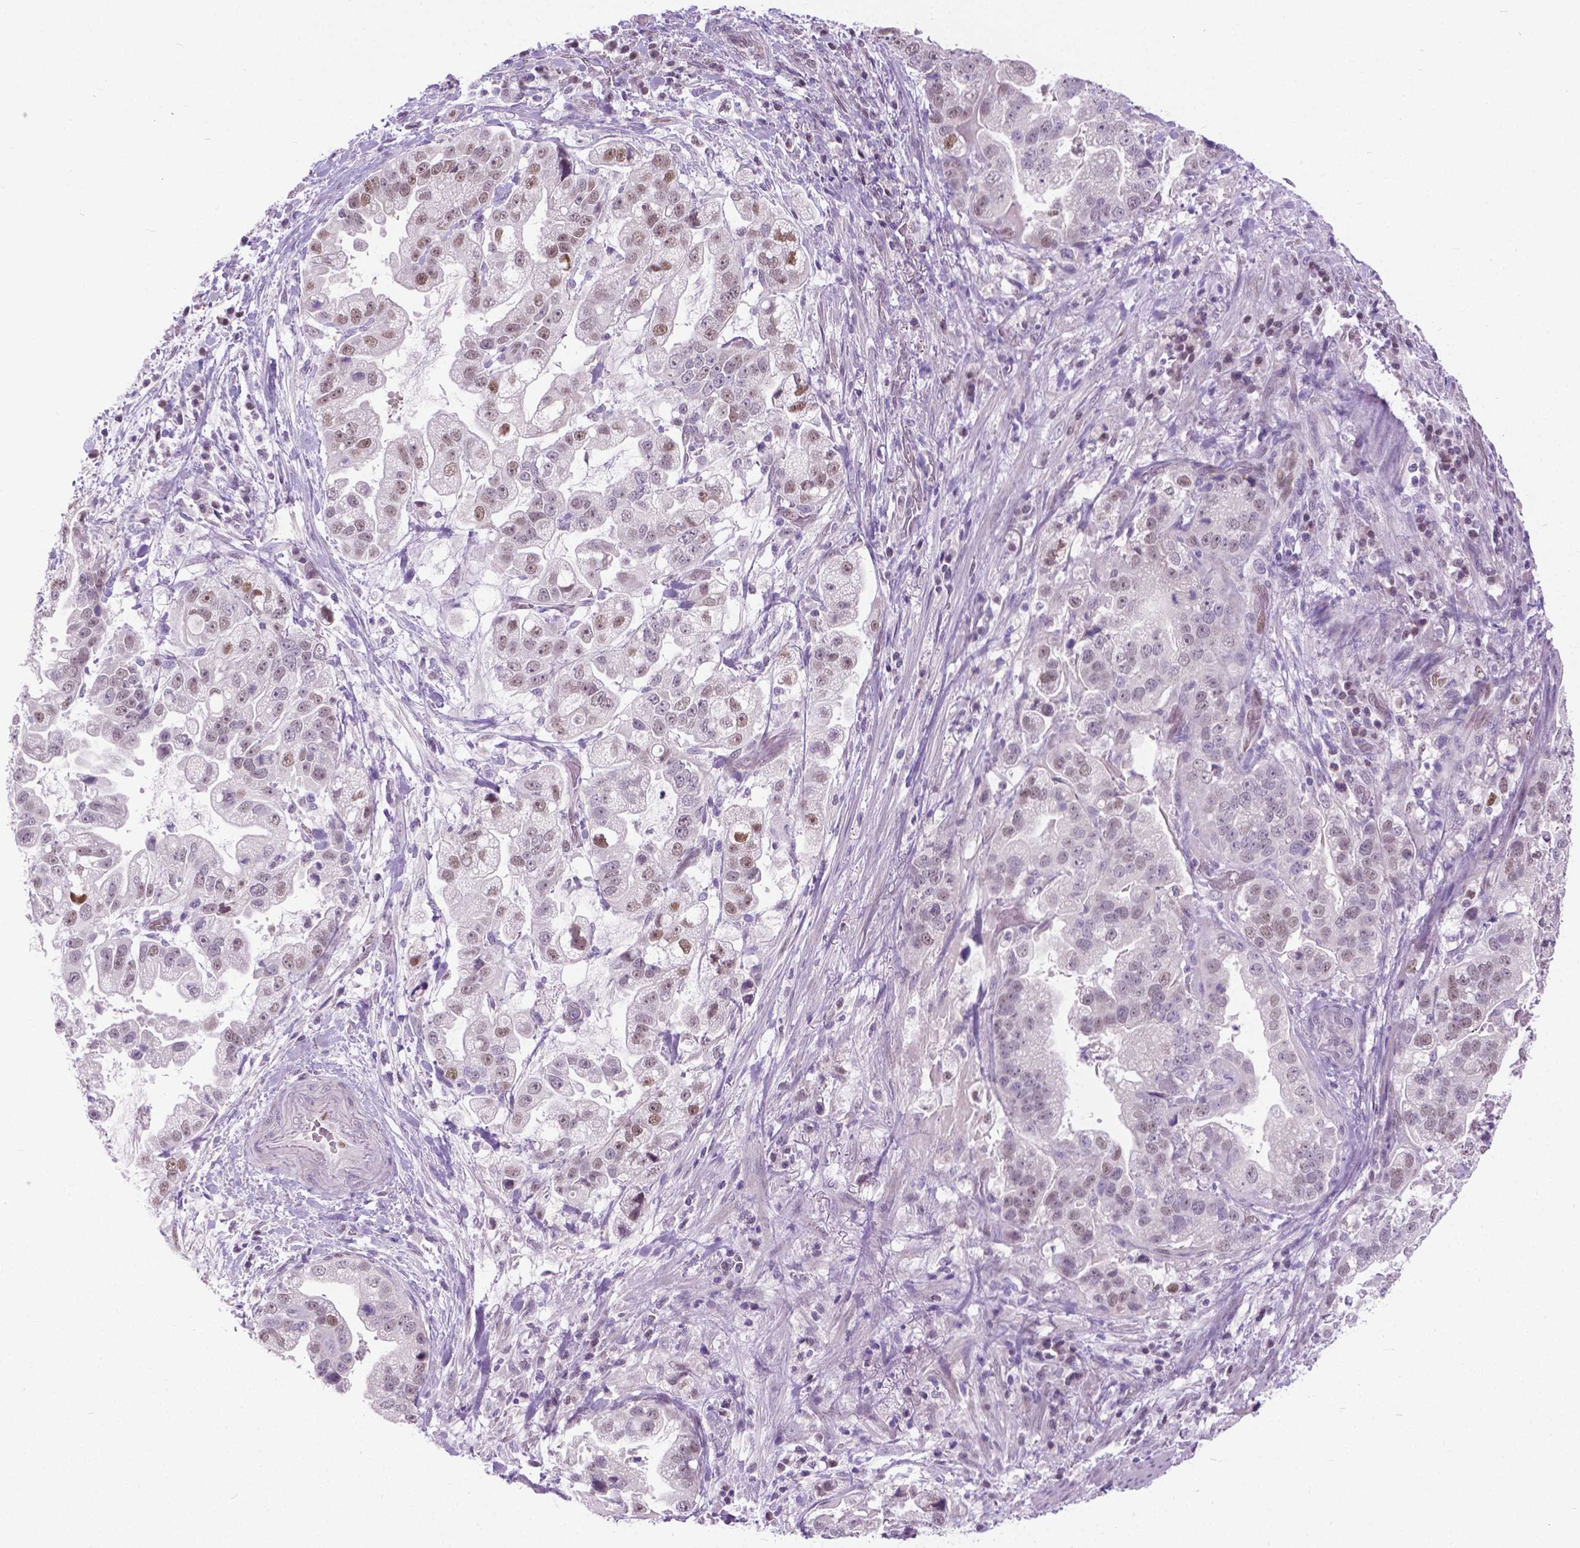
{"staining": {"intensity": "moderate", "quantity": "<25%", "location": "nuclear"}, "tissue": "stomach cancer", "cell_type": "Tumor cells", "image_type": "cancer", "snomed": [{"axis": "morphology", "description": "Adenocarcinoma, NOS"}, {"axis": "topography", "description": "Stomach"}], "caption": "Human adenocarcinoma (stomach) stained with a brown dye demonstrates moderate nuclear positive expression in approximately <25% of tumor cells.", "gene": "APCDD1L", "patient": {"sex": "male", "age": 59}}